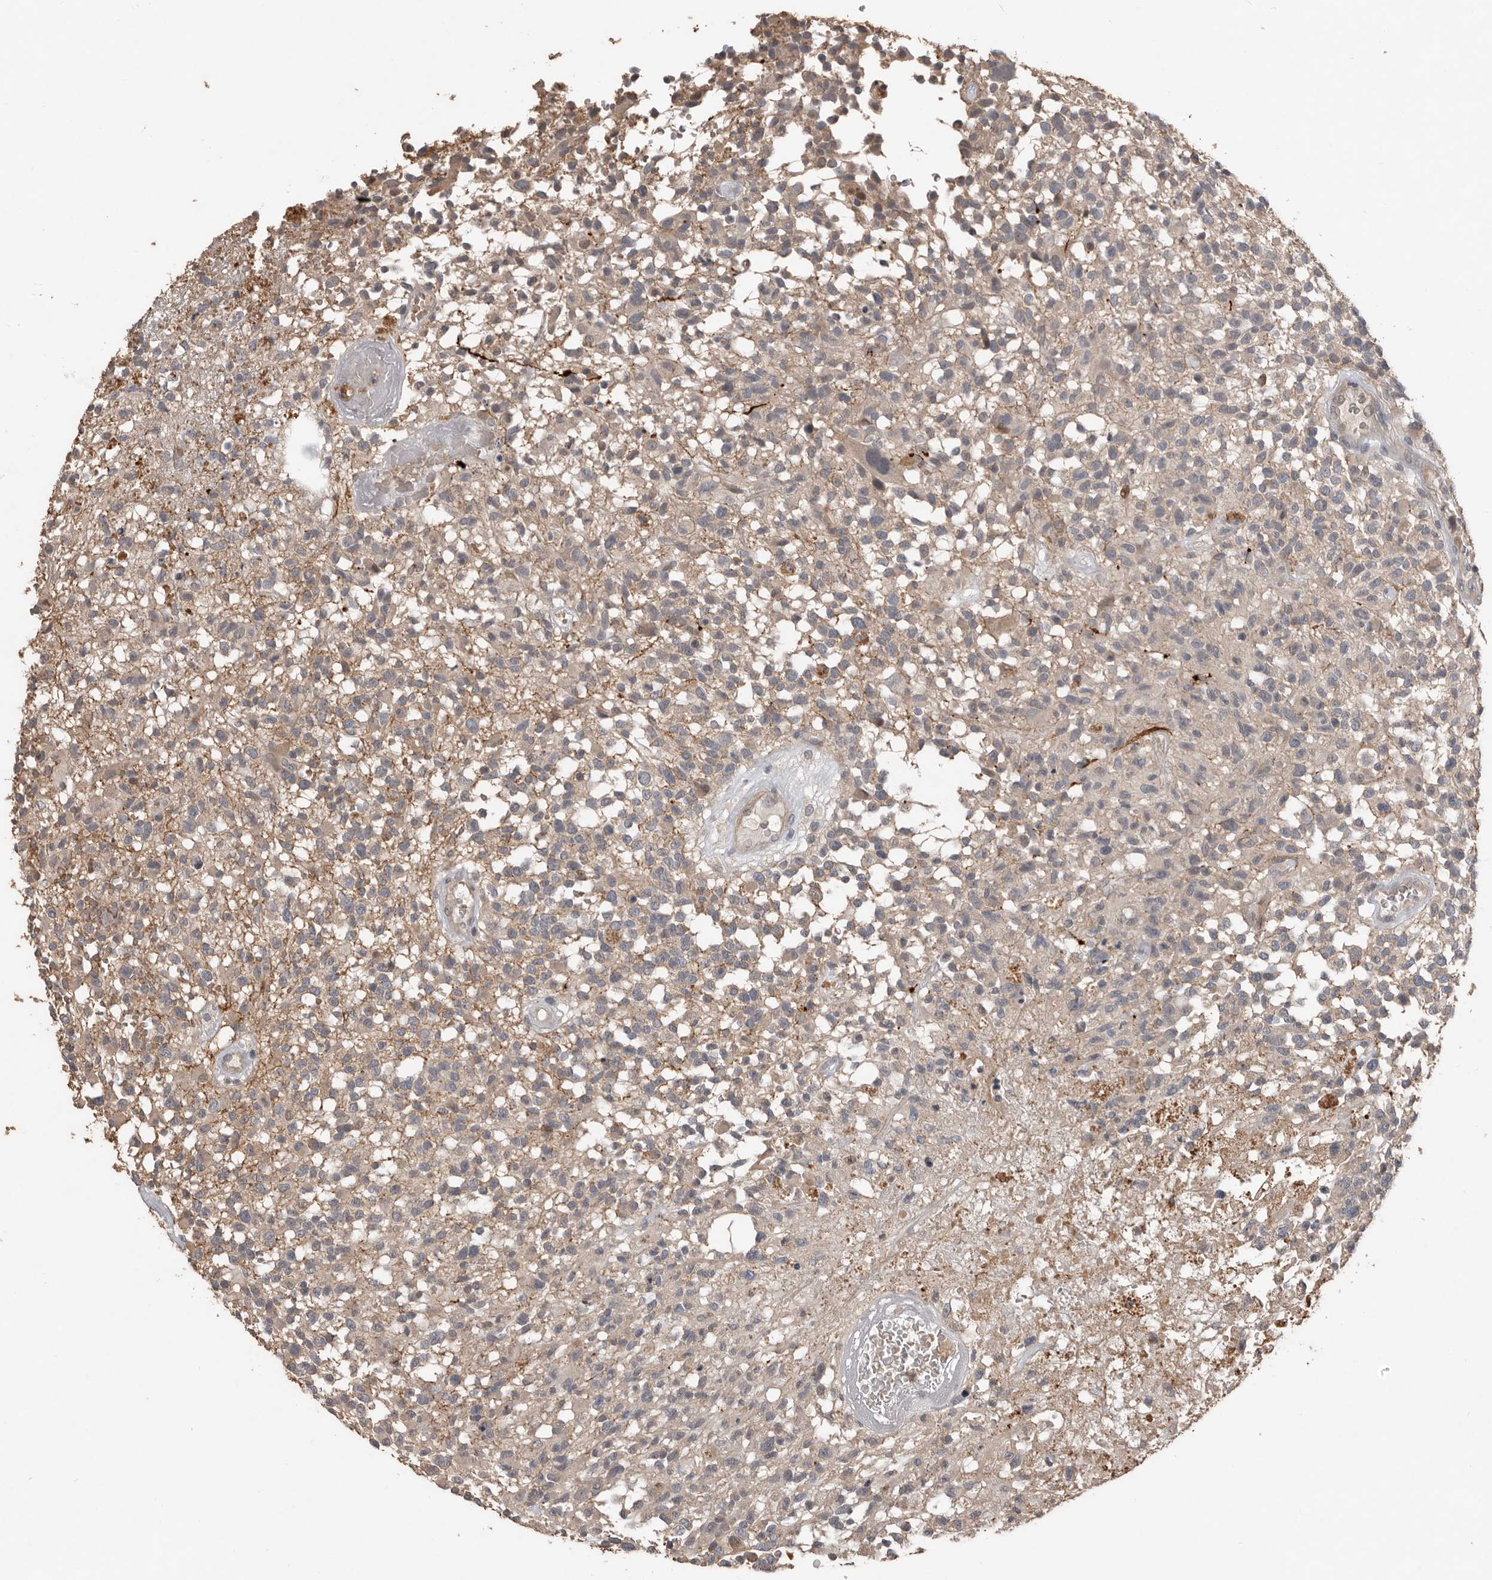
{"staining": {"intensity": "weak", "quantity": "<25%", "location": "cytoplasmic/membranous"}, "tissue": "glioma", "cell_type": "Tumor cells", "image_type": "cancer", "snomed": [{"axis": "morphology", "description": "Glioma, malignant, High grade"}, {"axis": "morphology", "description": "Glioblastoma, NOS"}, {"axis": "topography", "description": "Brain"}], "caption": "The histopathology image exhibits no staining of tumor cells in malignant high-grade glioma.", "gene": "BAMBI", "patient": {"sex": "male", "age": 60}}